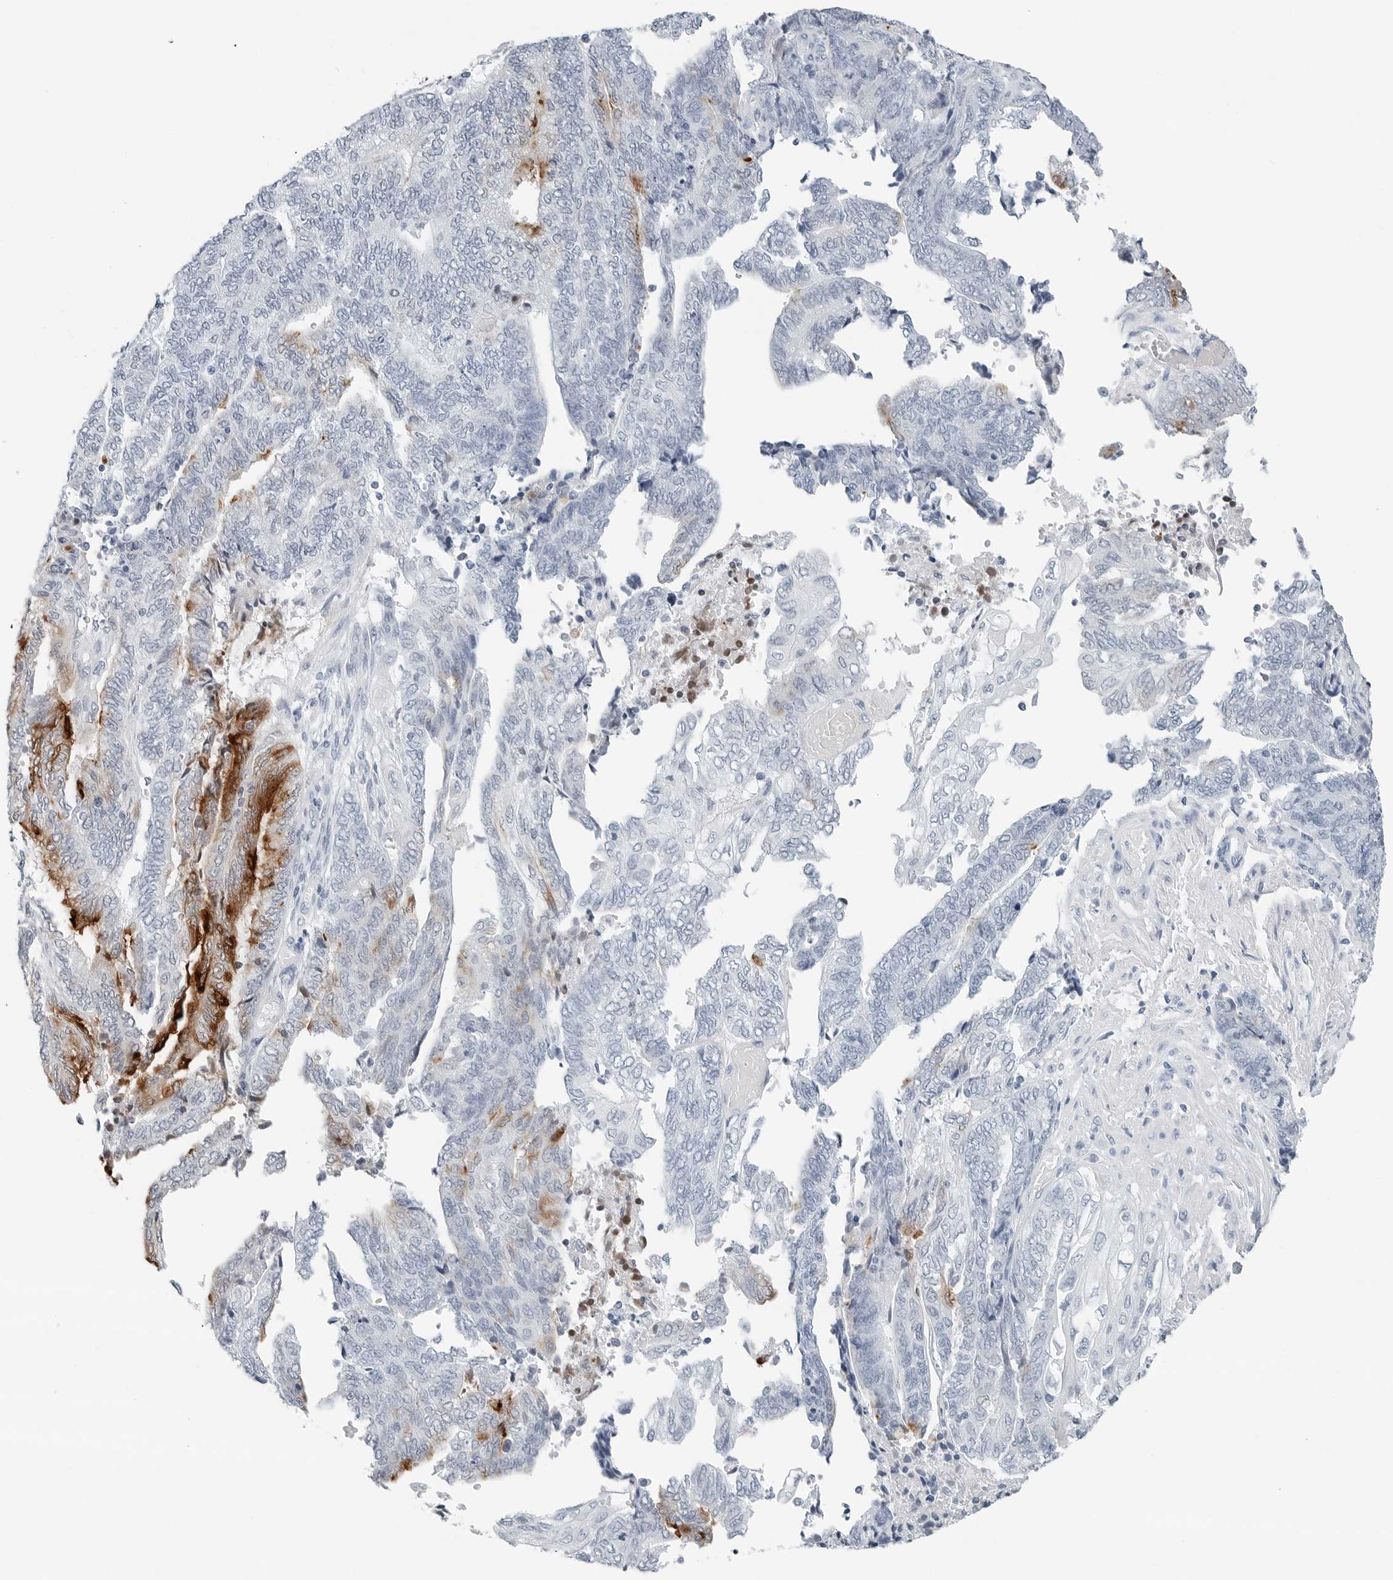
{"staining": {"intensity": "strong", "quantity": "<25%", "location": "cytoplasmic/membranous"}, "tissue": "endometrial cancer", "cell_type": "Tumor cells", "image_type": "cancer", "snomed": [{"axis": "morphology", "description": "Adenocarcinoma, NOS"}, {"axis": "topography", "description": "Uterus"}, {"axis": "topography", "description": "Endometrium"}], "caption": "Immunohistochemistry histopathology image of human endometrial cancer (adenocarcinoma) stained for a protein (brown), which demonstrates medium levels of strong cytoplasmic/membranous expression in approximately <25% of tumor cells.", "gene": "SLPI", "patient": {"sex": "female", "age": 70}}